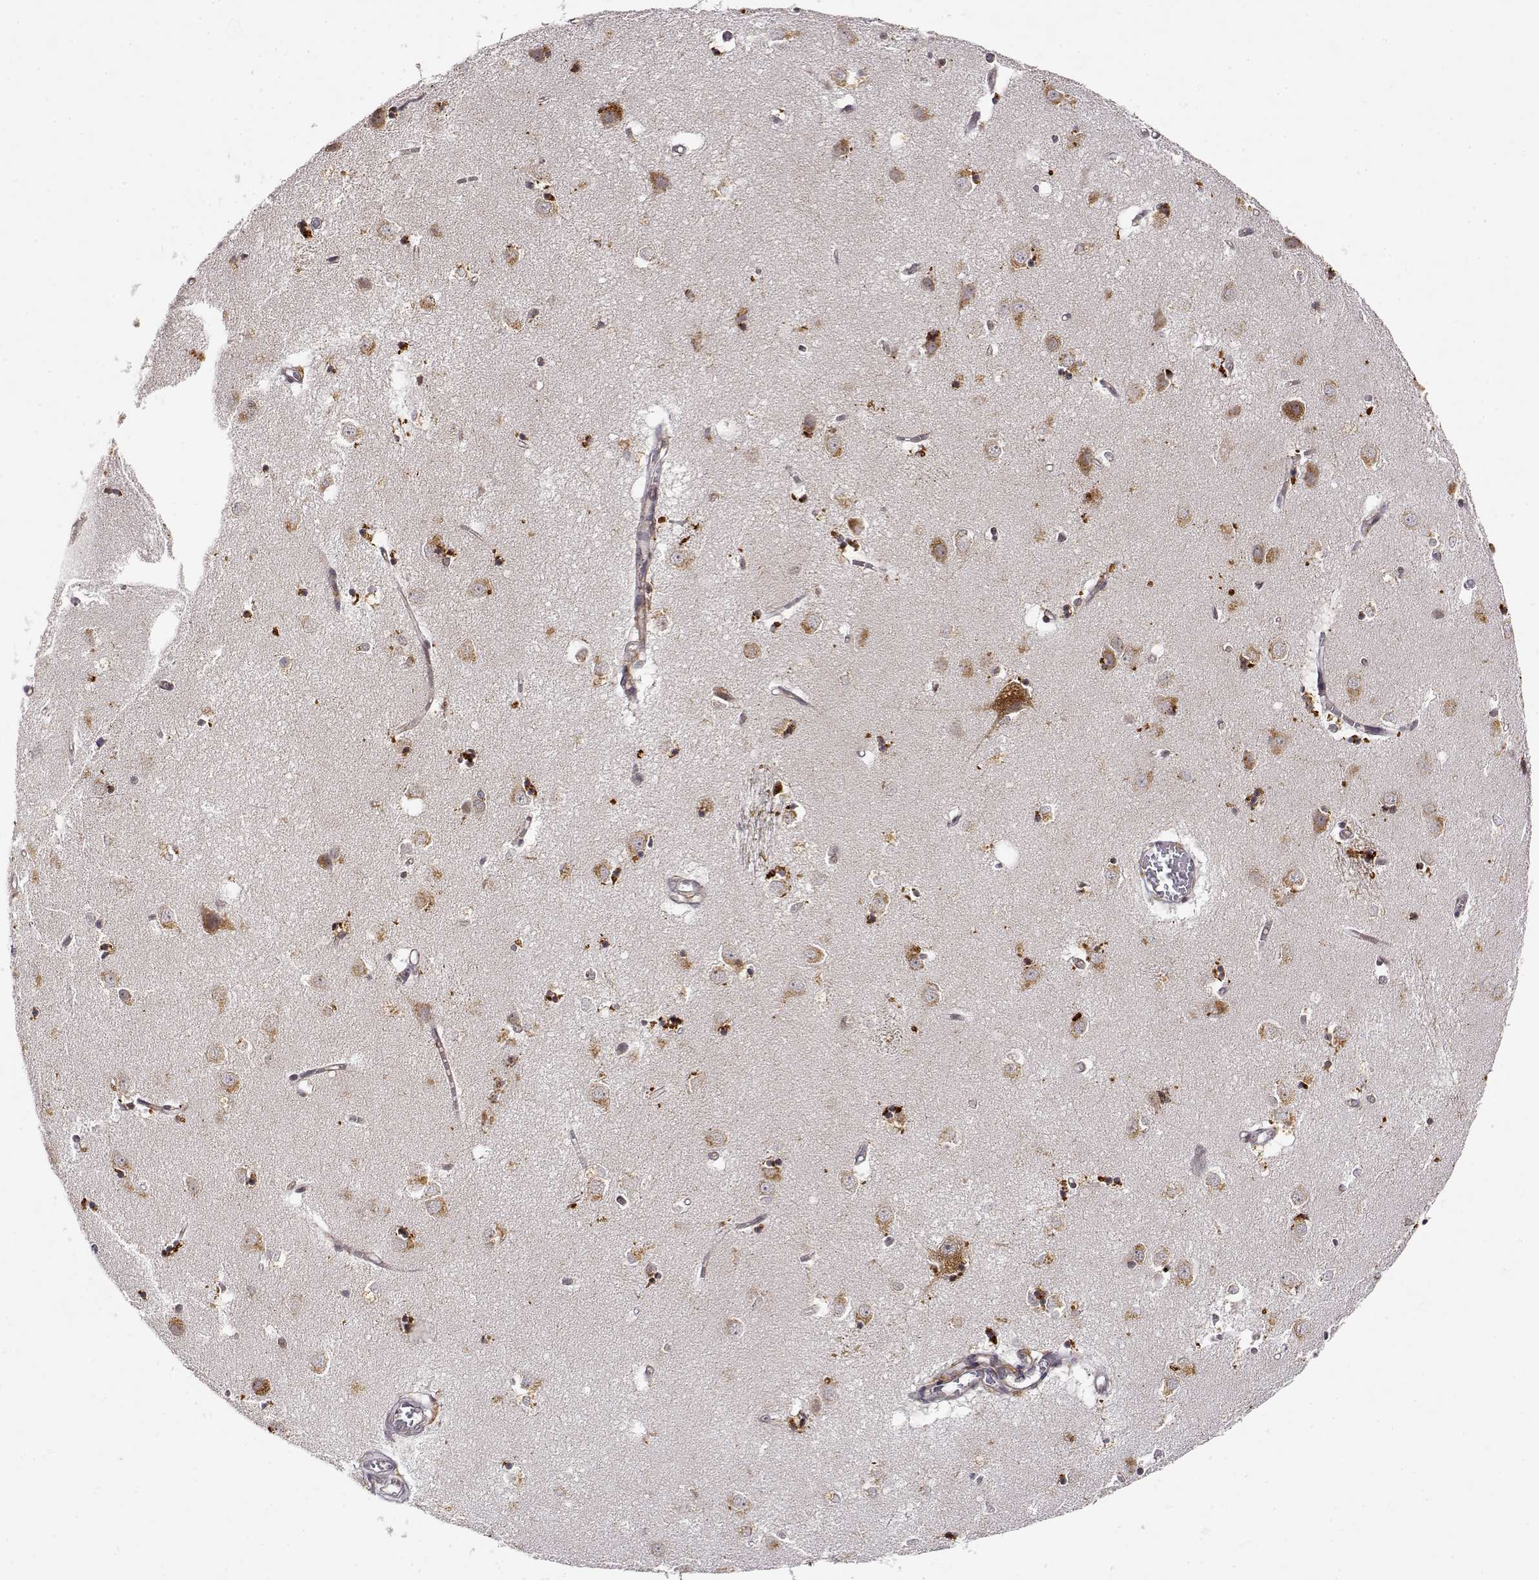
{"staining": {"intensity": "moderate", "quantity": "<25%", "location": "cytoplasmic/membranous"}, "tissue": "caudate", "cell_type": "Glial cells", "image_type": "normal", "snomed": [{"axis": "morphology", "description": "Normal tissue, NOS"}, {"axis": "topography", "description": "Lateral ventricle wall"}], "caption": "Caudate stained with immunohistochemistry (IHC) exhibits moderate cytoplasmic/membranous staining in about <25% of glial cells. The protein is stained brown, and the nuclei are stained in blue (DAB (3,3'-diaminobenzidine) IHC with brightfield microscopy, high magnification).", "gene": "RNF13", "patient": {"sex": "male", "age": 54}}